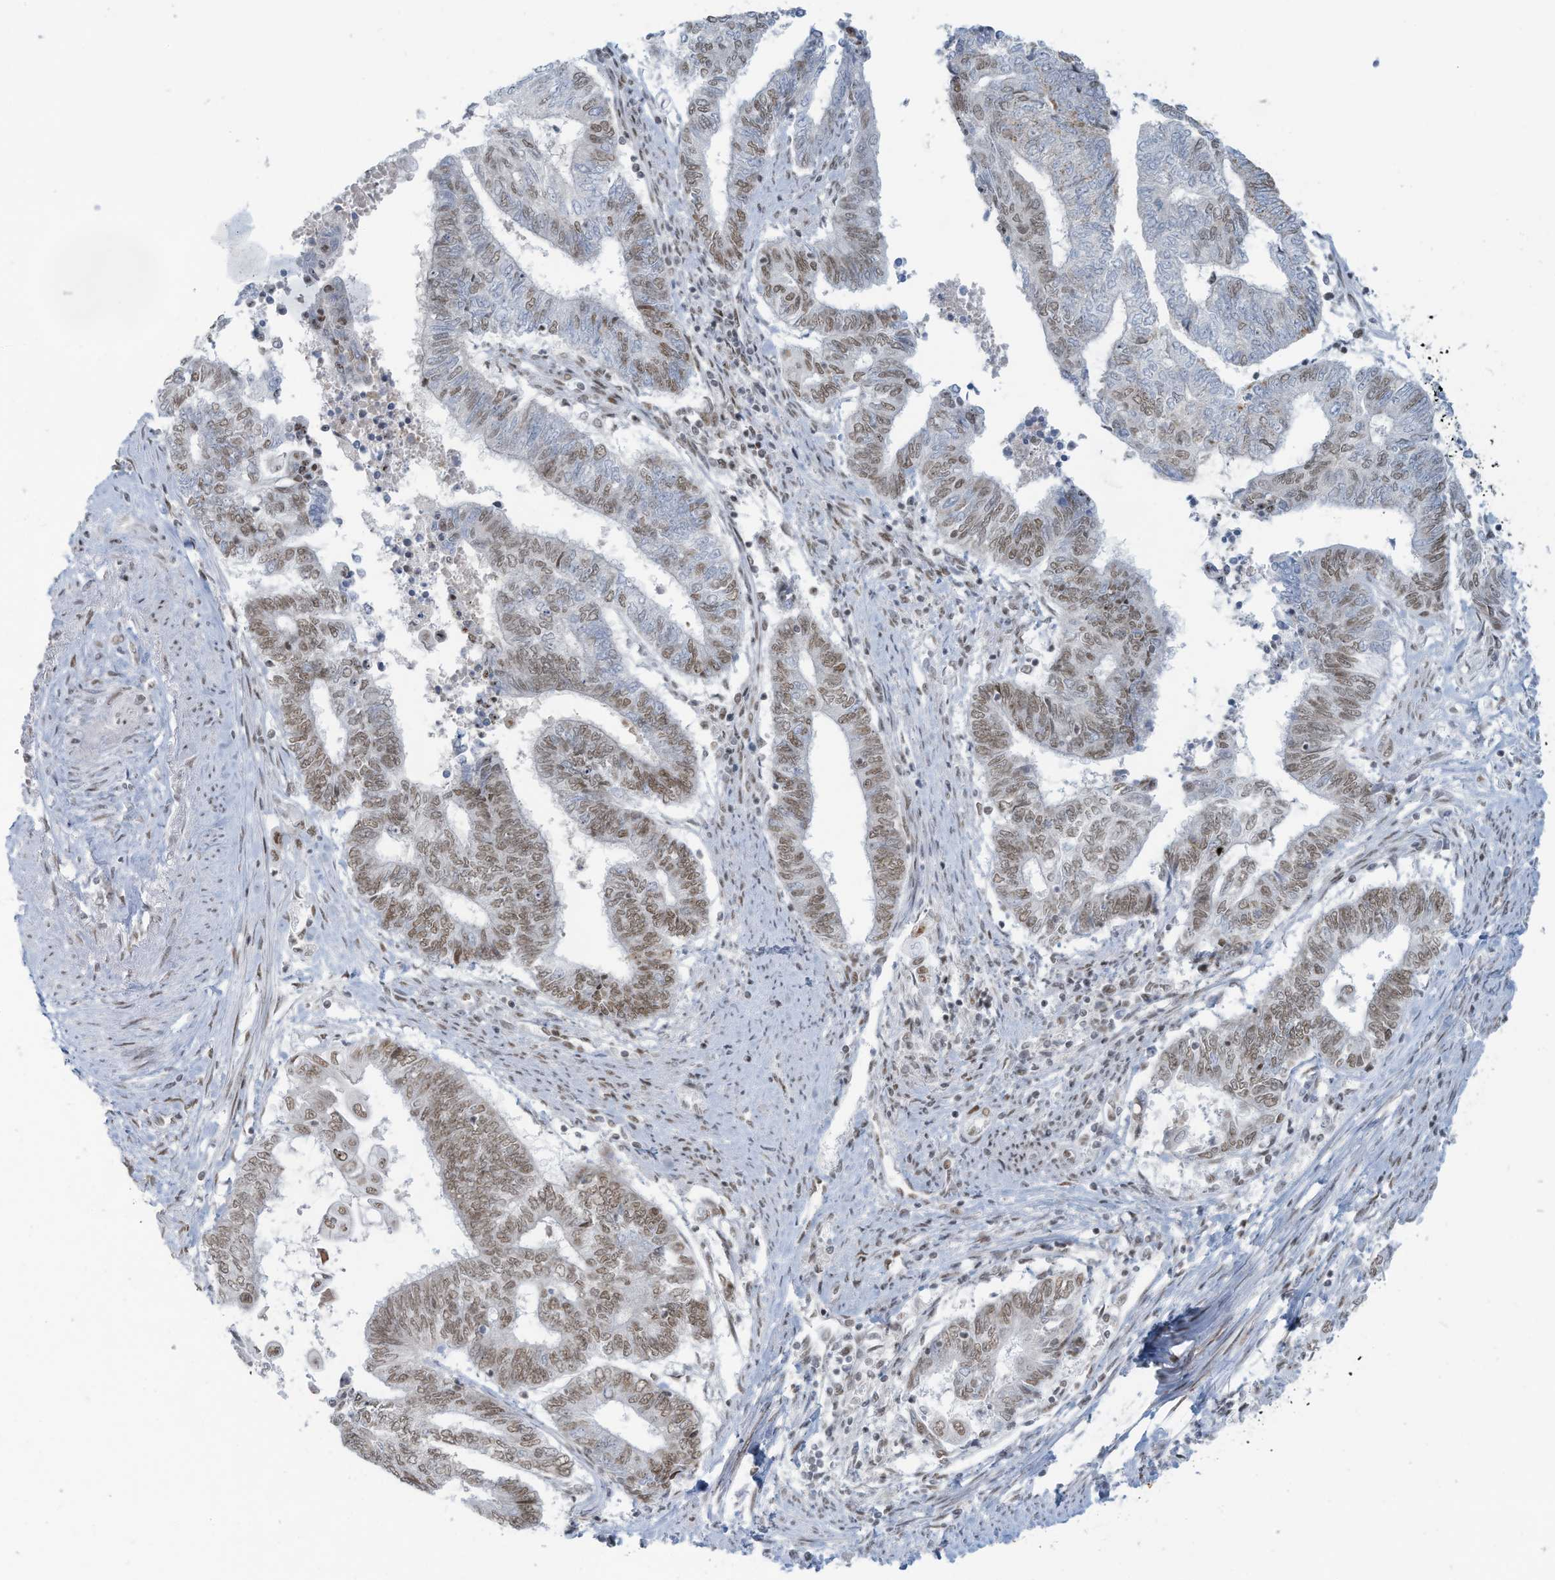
{"staining": {"intensity": "moderate", "quantity": ">75%", "location": "nuclear"}, "tissue": "endometrial cancer", "cell_type": "Tumor cells", "image_type": "cancer", "snomed": [{"axis": "morphology", "description": "Adenocarcinoma, NOS"}, {"axis": "topography", "description": "Uterus"}, {"axis": "topography", "description": "Endometrium"}], "caption": "Adenocarcinoma (endometrial) stained with DAB (3,3'-diaminobenzidine) immunohistochemistry displays medium levels of moderate nuclear expression in approximately >75% of tumor cells.", "gene": "ECT2L", "patient": {"sex": "female", "age": 70}}